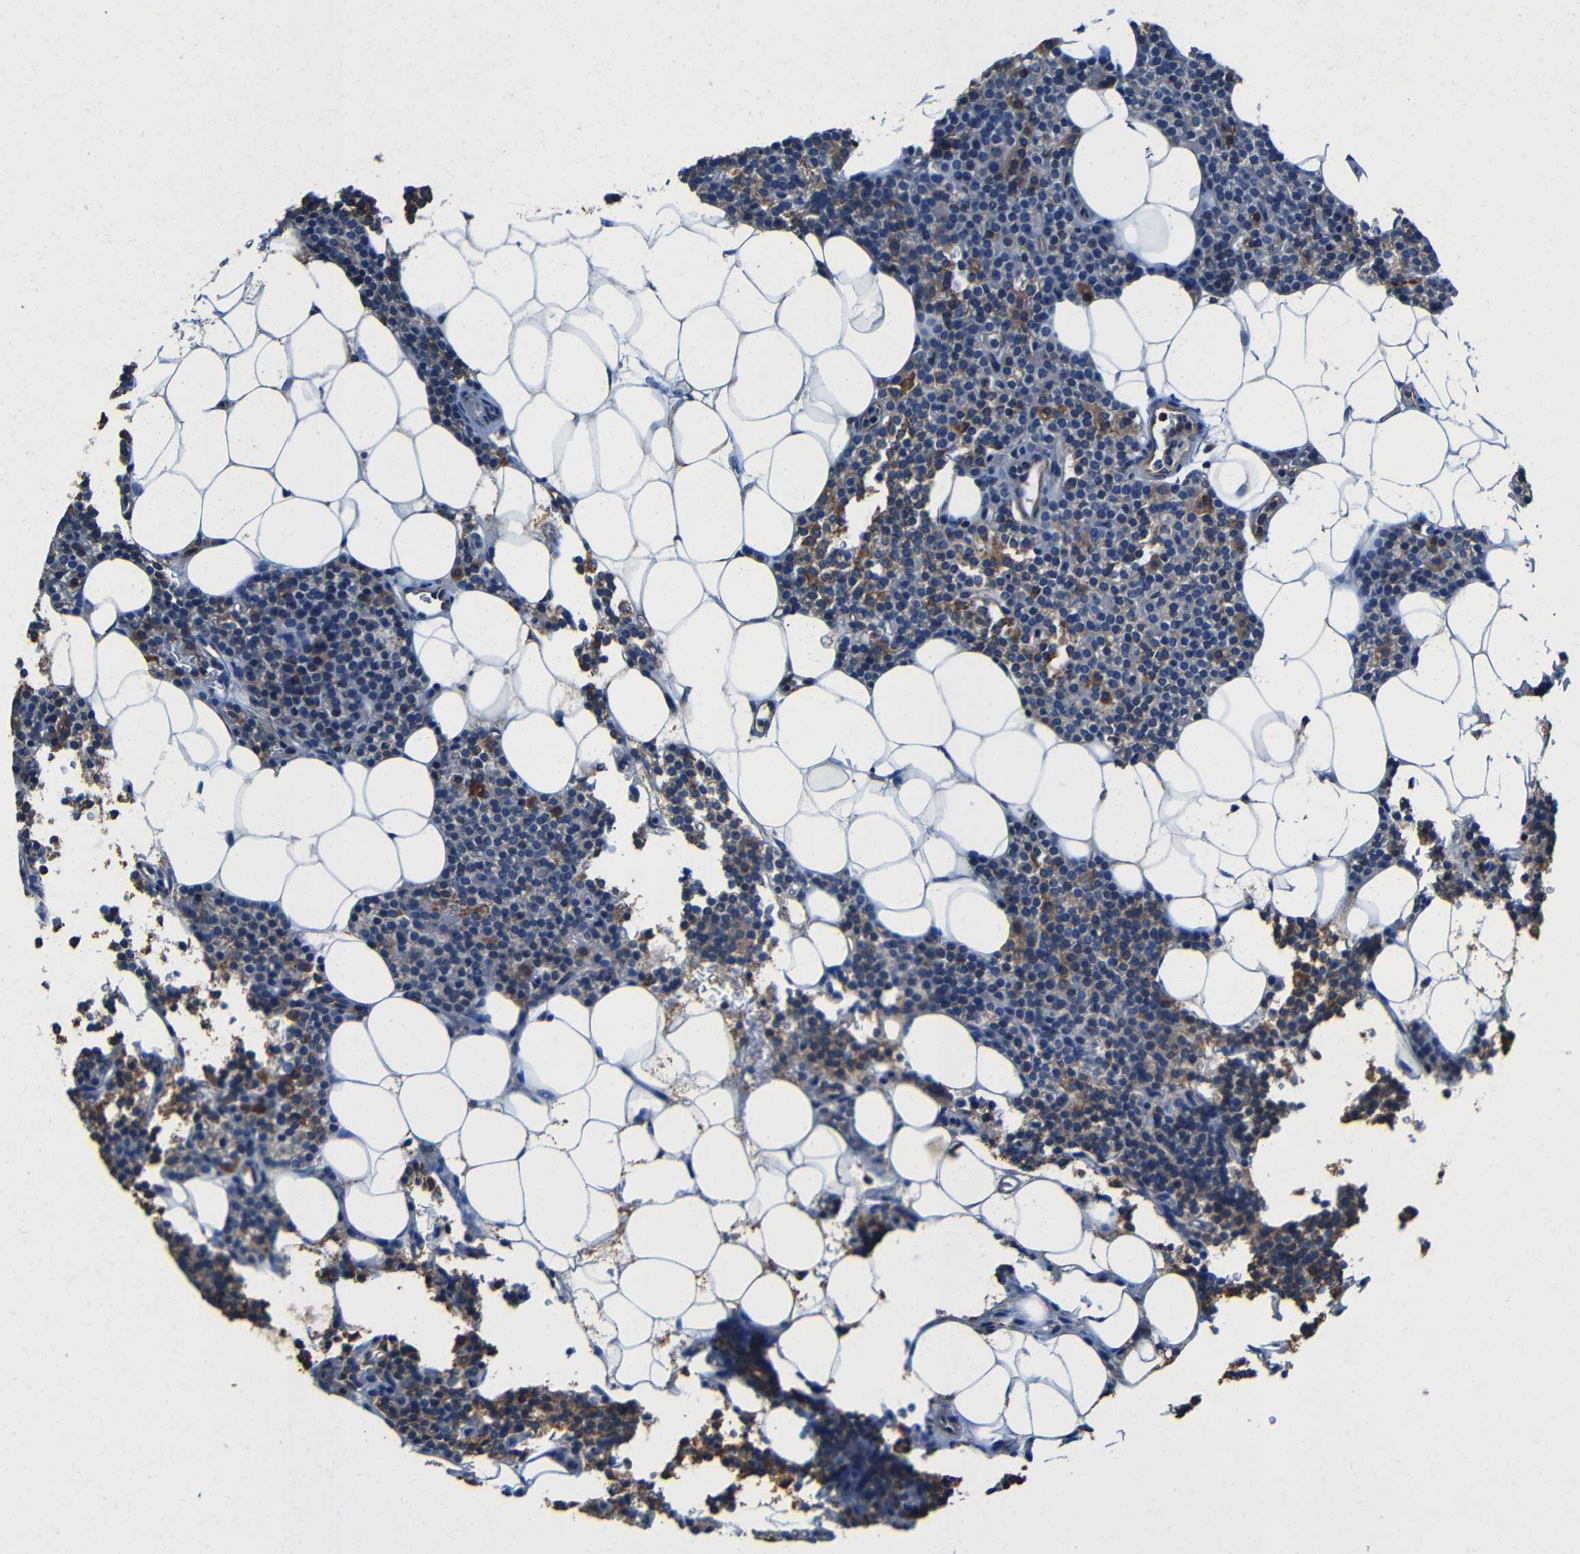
{"staining": {"intensity": "moderate", "quantity": ">75%", "location": "cytoplasmic/membranous"}, "tissue": "parathyroid gland", "cell_type": "Glandular cells", "image_type": "normal", "snomed": [{"axis": "morphology", "description": "Normal tissue, NOS"}, {"axis": "morphology", "description": "Adenoma, NOS"}, {"axis": "topography", "description": "Parathyroid gland"}], "caption": "Immunohistochemical staining of benign human parathyroid gland shows >75% levels of moderate cytoplasmic/membranous protein positivity in about >75% of glandular cells. The protein of interest is stained brown, and the nuclei are stained in blue (DAB IHC with brightfield microscopy, high magnification).", "gene": "INTS6L", "patient": {"sex": "female", "age": 51}}